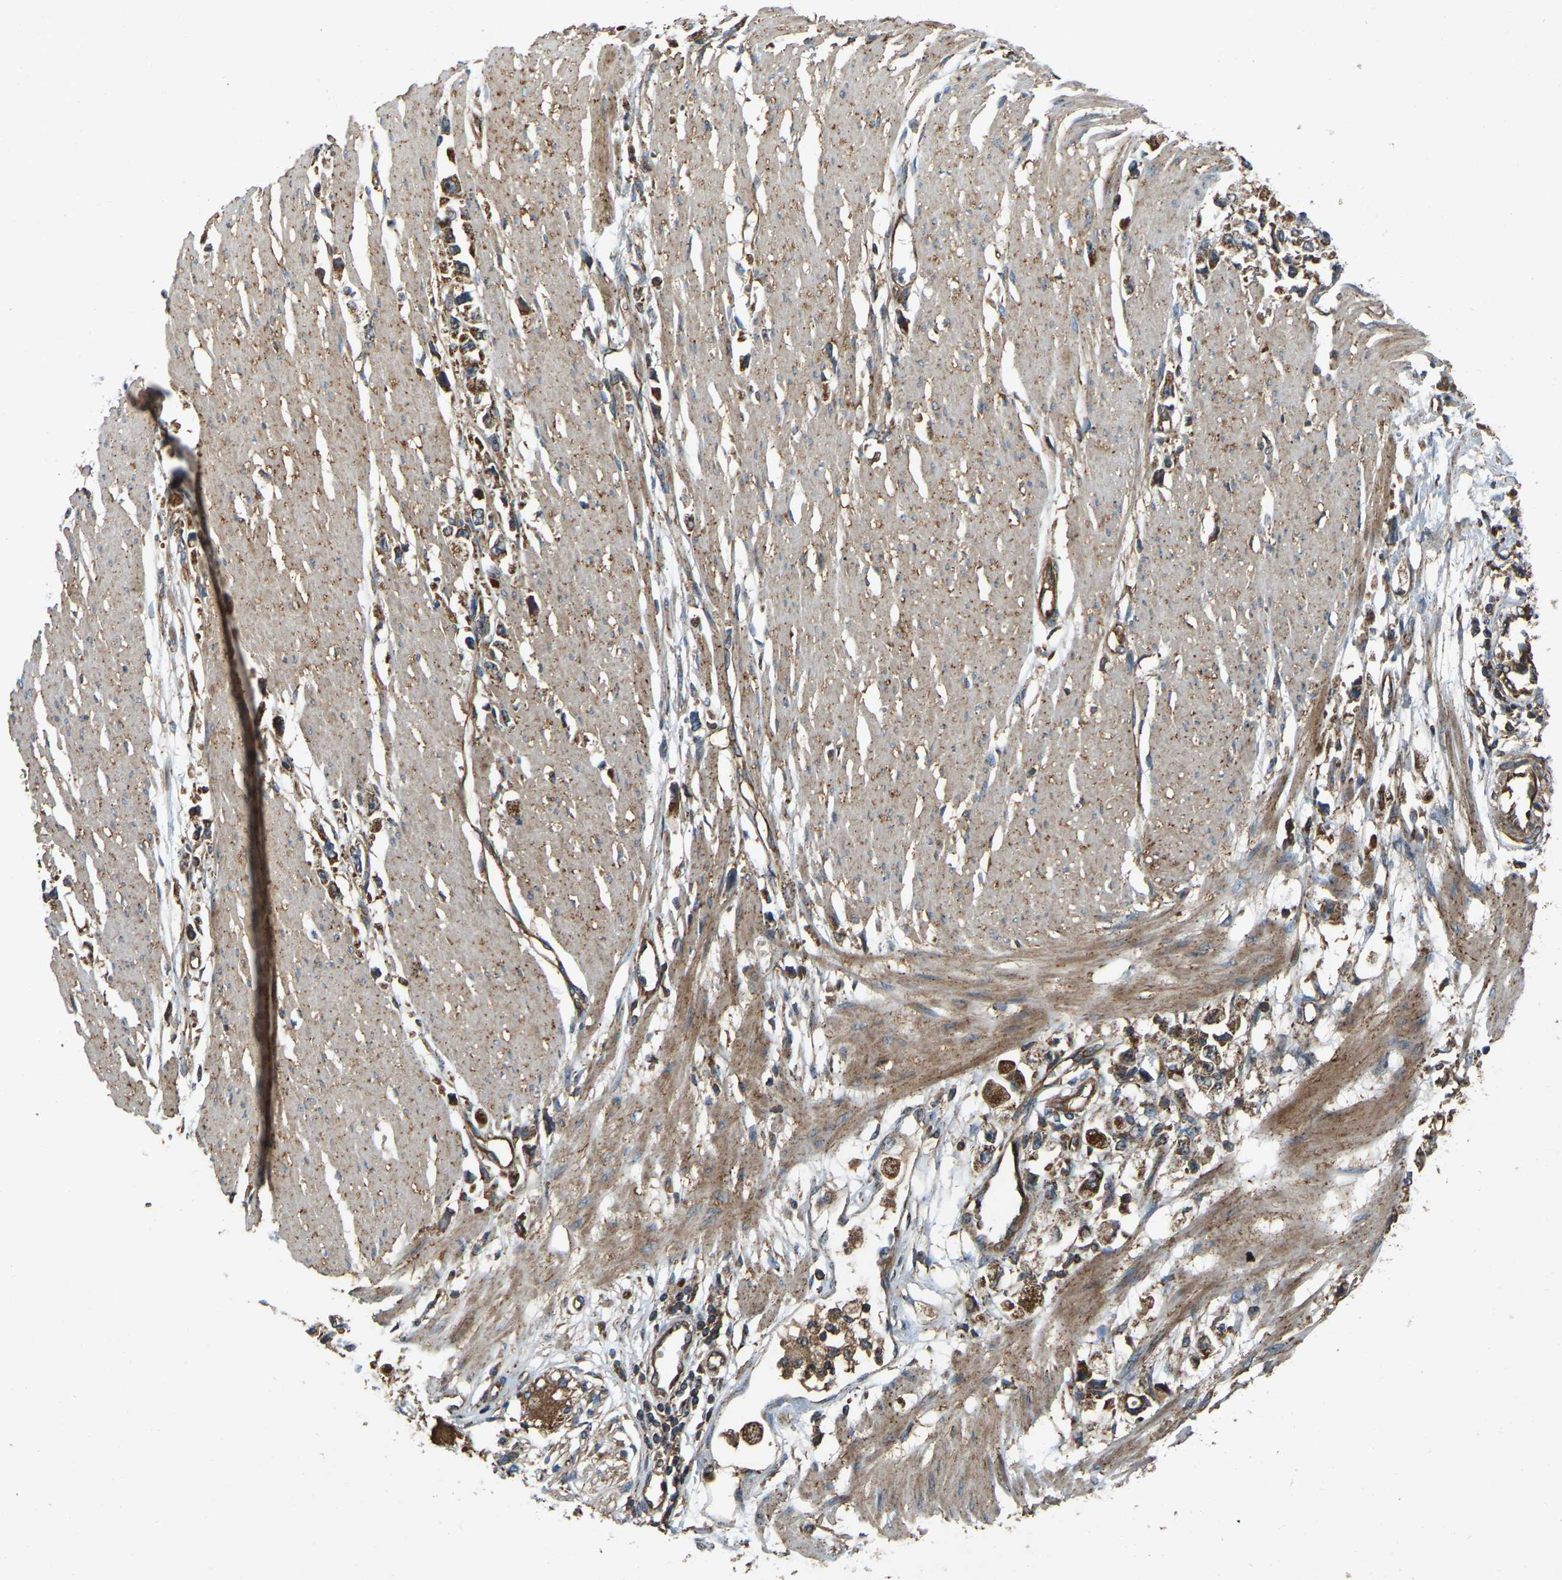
{"staining": {"intensity": "moderate", "quantity": ">75%", "location": "cytoplasmic/membranous"}, "tissue": "stomach cancer", "cell_type": "Tumor cells", "image_type": "cancer", "snomed": [{"axis": "morphology", "description": "Adenocarcinoma, NOS"}, {"axis": "topography", "description": "Stomach"}], "caption": "A micrograph of stomach cancer (adenocarcinoma) stained for a protein exhibits moderate cytoplasmic/membranous brown staining in tumor cells.", "gene": "SAMD9L", "patient": {"sex": "female", "age": 59}}